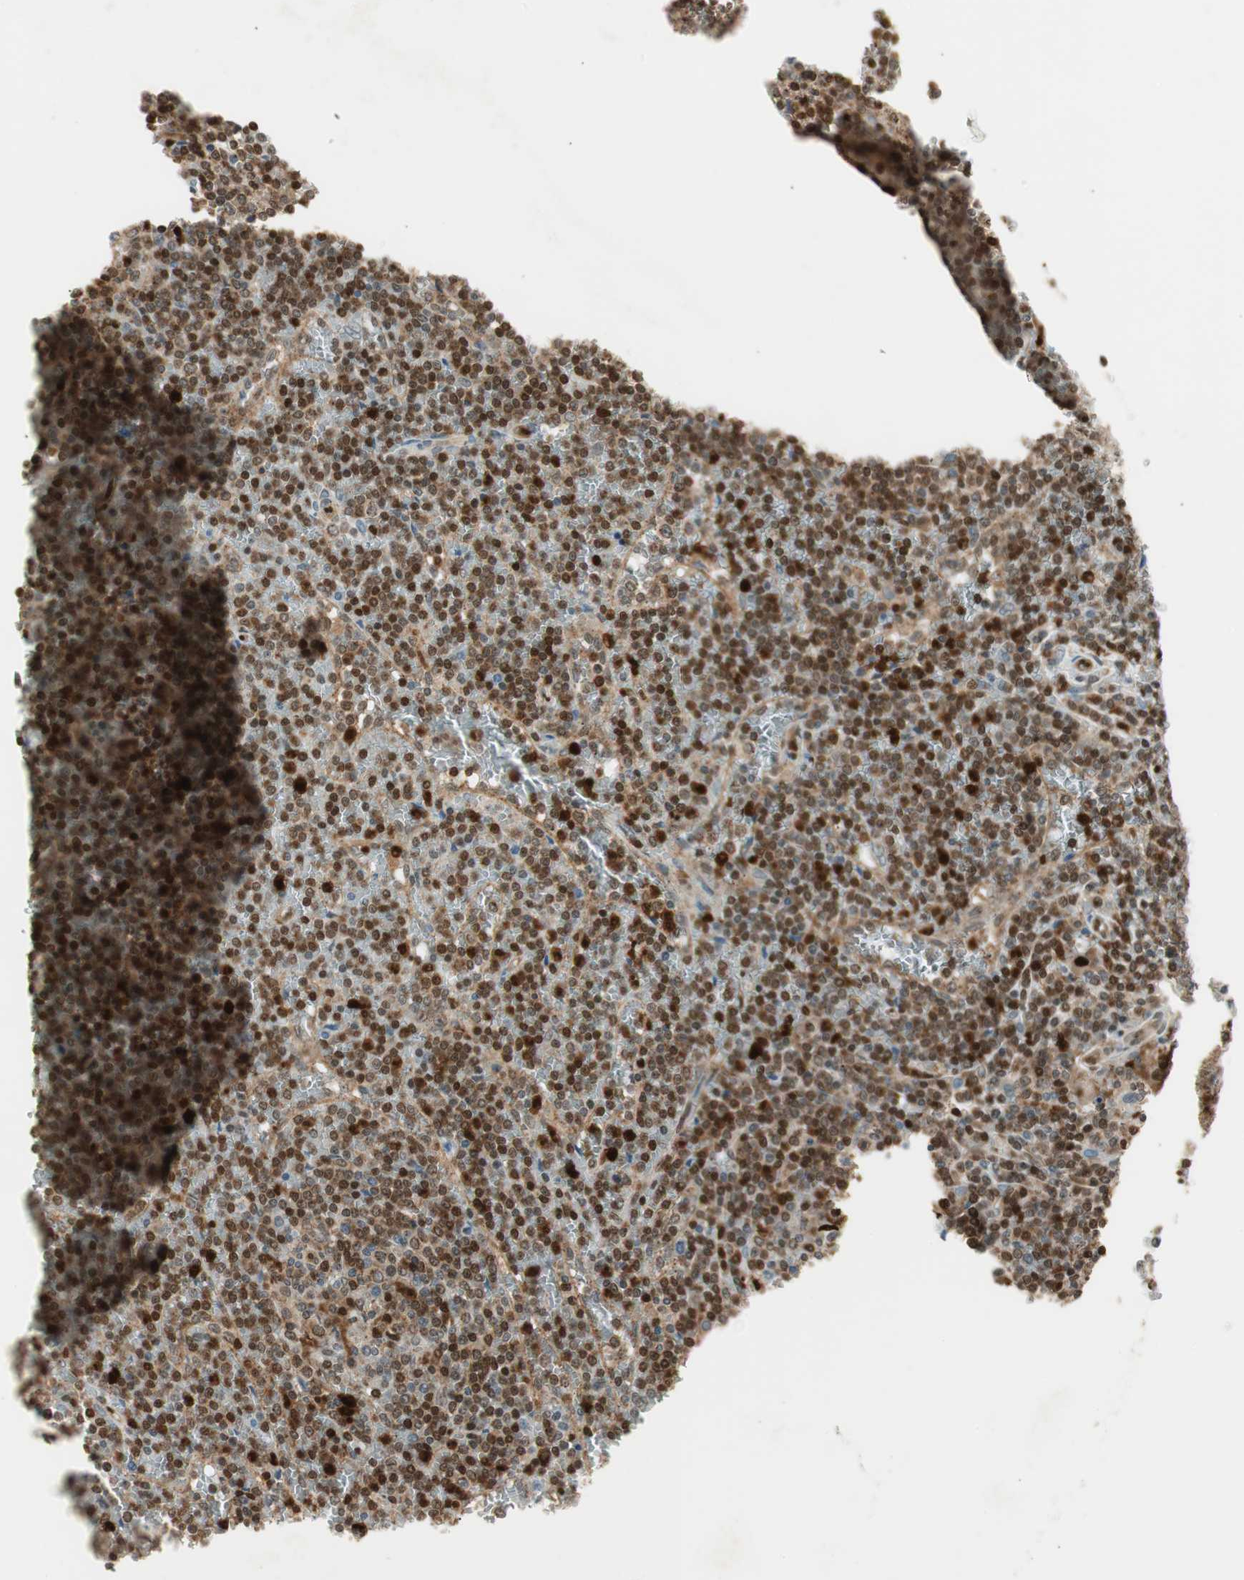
{"staining": {"intensity": "strong", "quantity": ">75%", "location": "nuclear"}, "tissue": "lymphoma", "cell_type": "Tumor cells", "image_type": "cancer", "snomed": [{"axis": "morphology", "description": "Malignant lymphoma, non-Hodgkin's type, Low grade"}, {"axis": "topography", "description": "Spleen"}], "caption": "IHC histopathology image of malignant lymphoma, non-Hodgkin's type (low-grade) stained for a protein (brown), which demonstrates high levels of strong nuclear positivity in about >75% of tumor cells.", "gene": "LTA4H", "patient": {"sex": "female", "age": 19}}